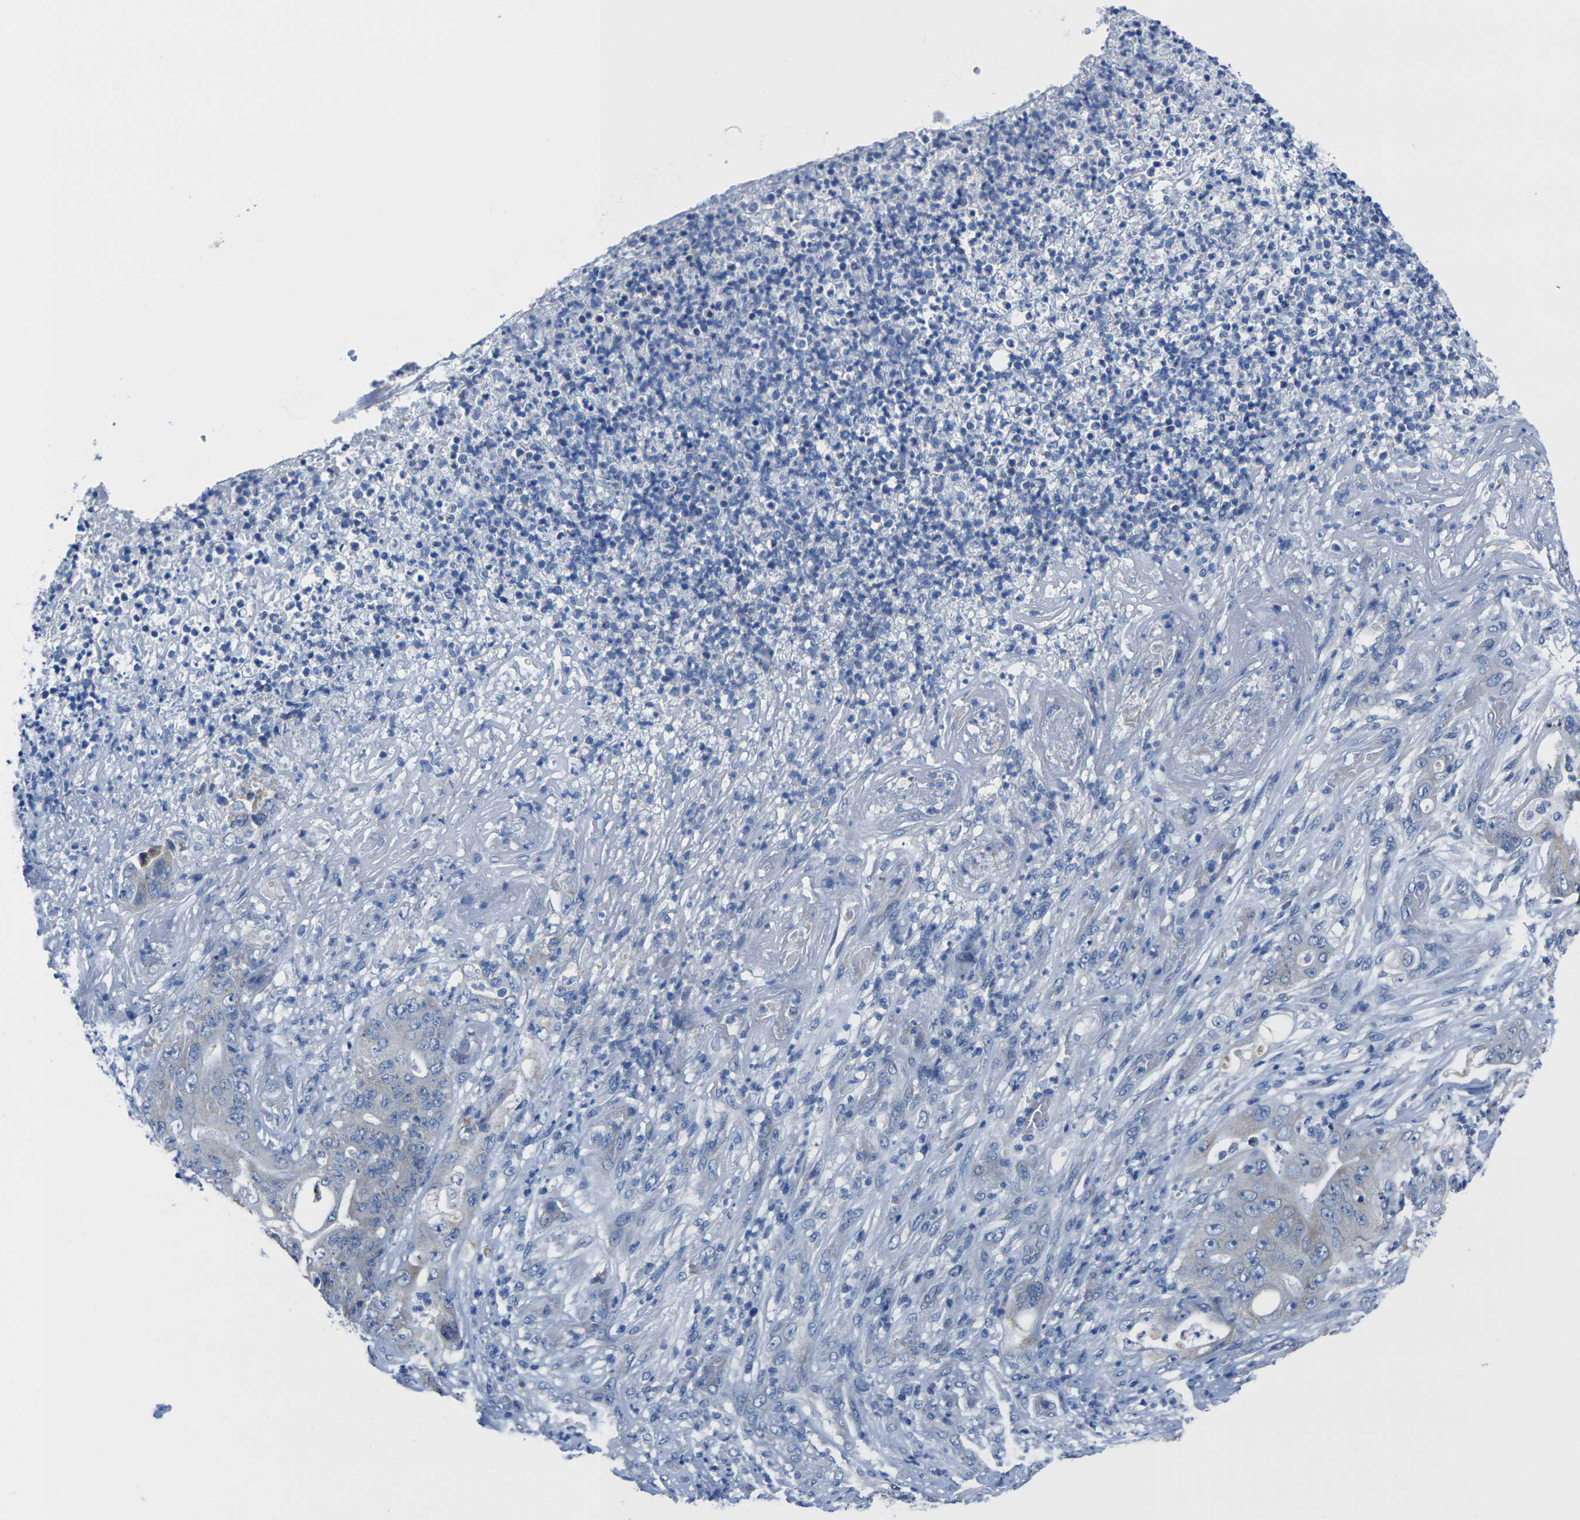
{"staining": {"intensity": "negative", "quantity": "none", "location": "none"}, "tissue": "stomach cancer", "cell_type": "Tumor cells", "image_type": "cancer", "snomed": [{"axis": "morphology", "description": "Adenocarcinoma, NOS"}, {"axis": "topography", "description": "Stomach"}], "caption": "The IHC image has no significant staining in tumor cells of stomach adenocarcinoma tissue.", "gene": "TMEM204", "patient": {"sex": "female", "age": 73}}